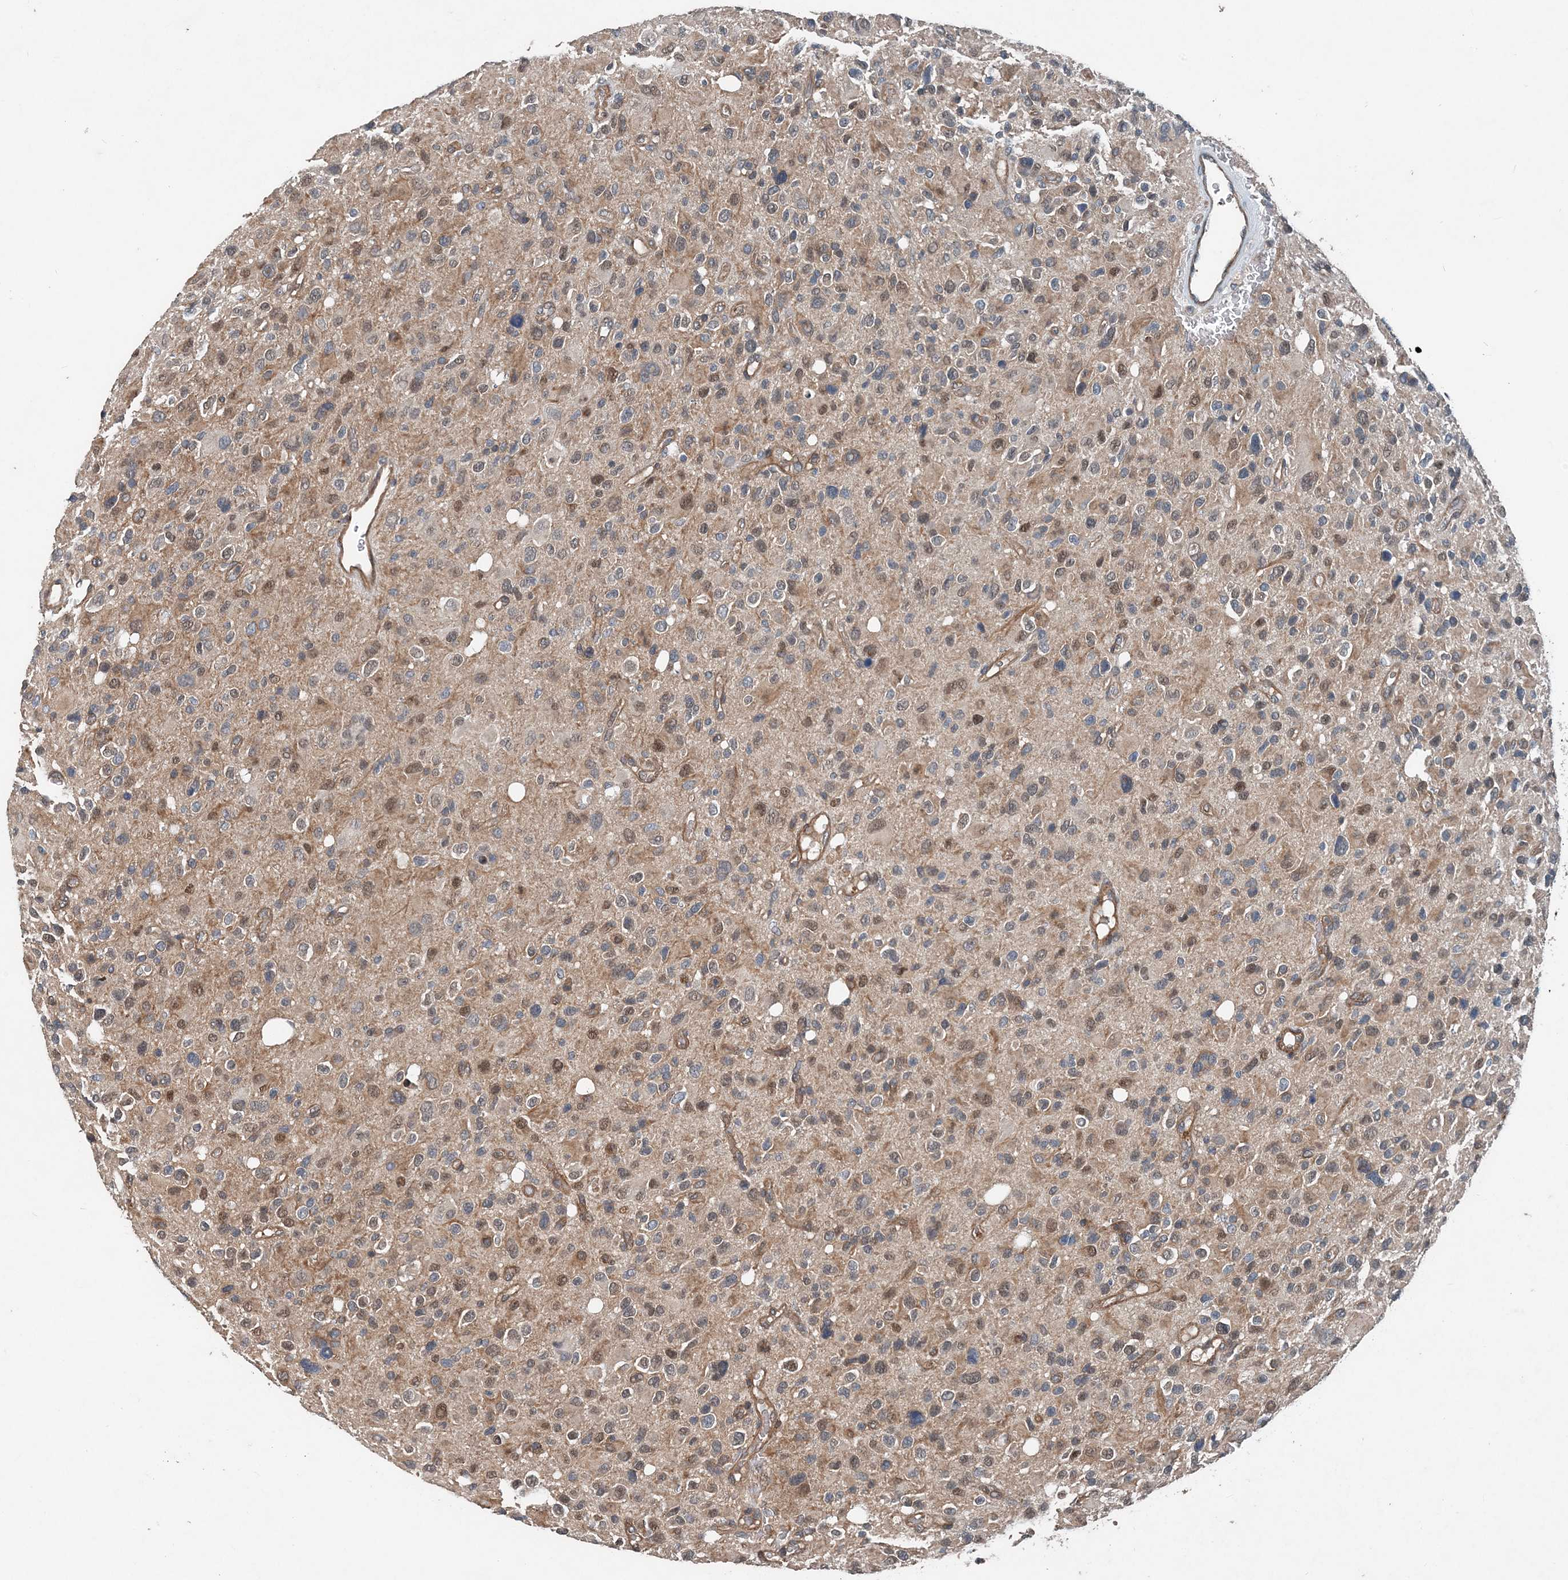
{"staining": {"intensity": "moderate", "quantity": "25%-75%", "location": "cytoplasmic/membranous,nuclear"}, "tissue": "glioma", "cell_type": "Tumor cells", "image_type": "cancer", "snomed": [{"axis": "morphology", "description": "Glioma, malignant, High grade"}, {"axis": "topography", "description": "Brain"}], "caption": "About 25%-75% of tumor cells in glioma show moderate cytoplasmic/membranous and nuclear protein positivity as visualized by brown immunohistochemical staining.", "gene": "SMPD3", "patient": {"sex": "male", "age": 48}}